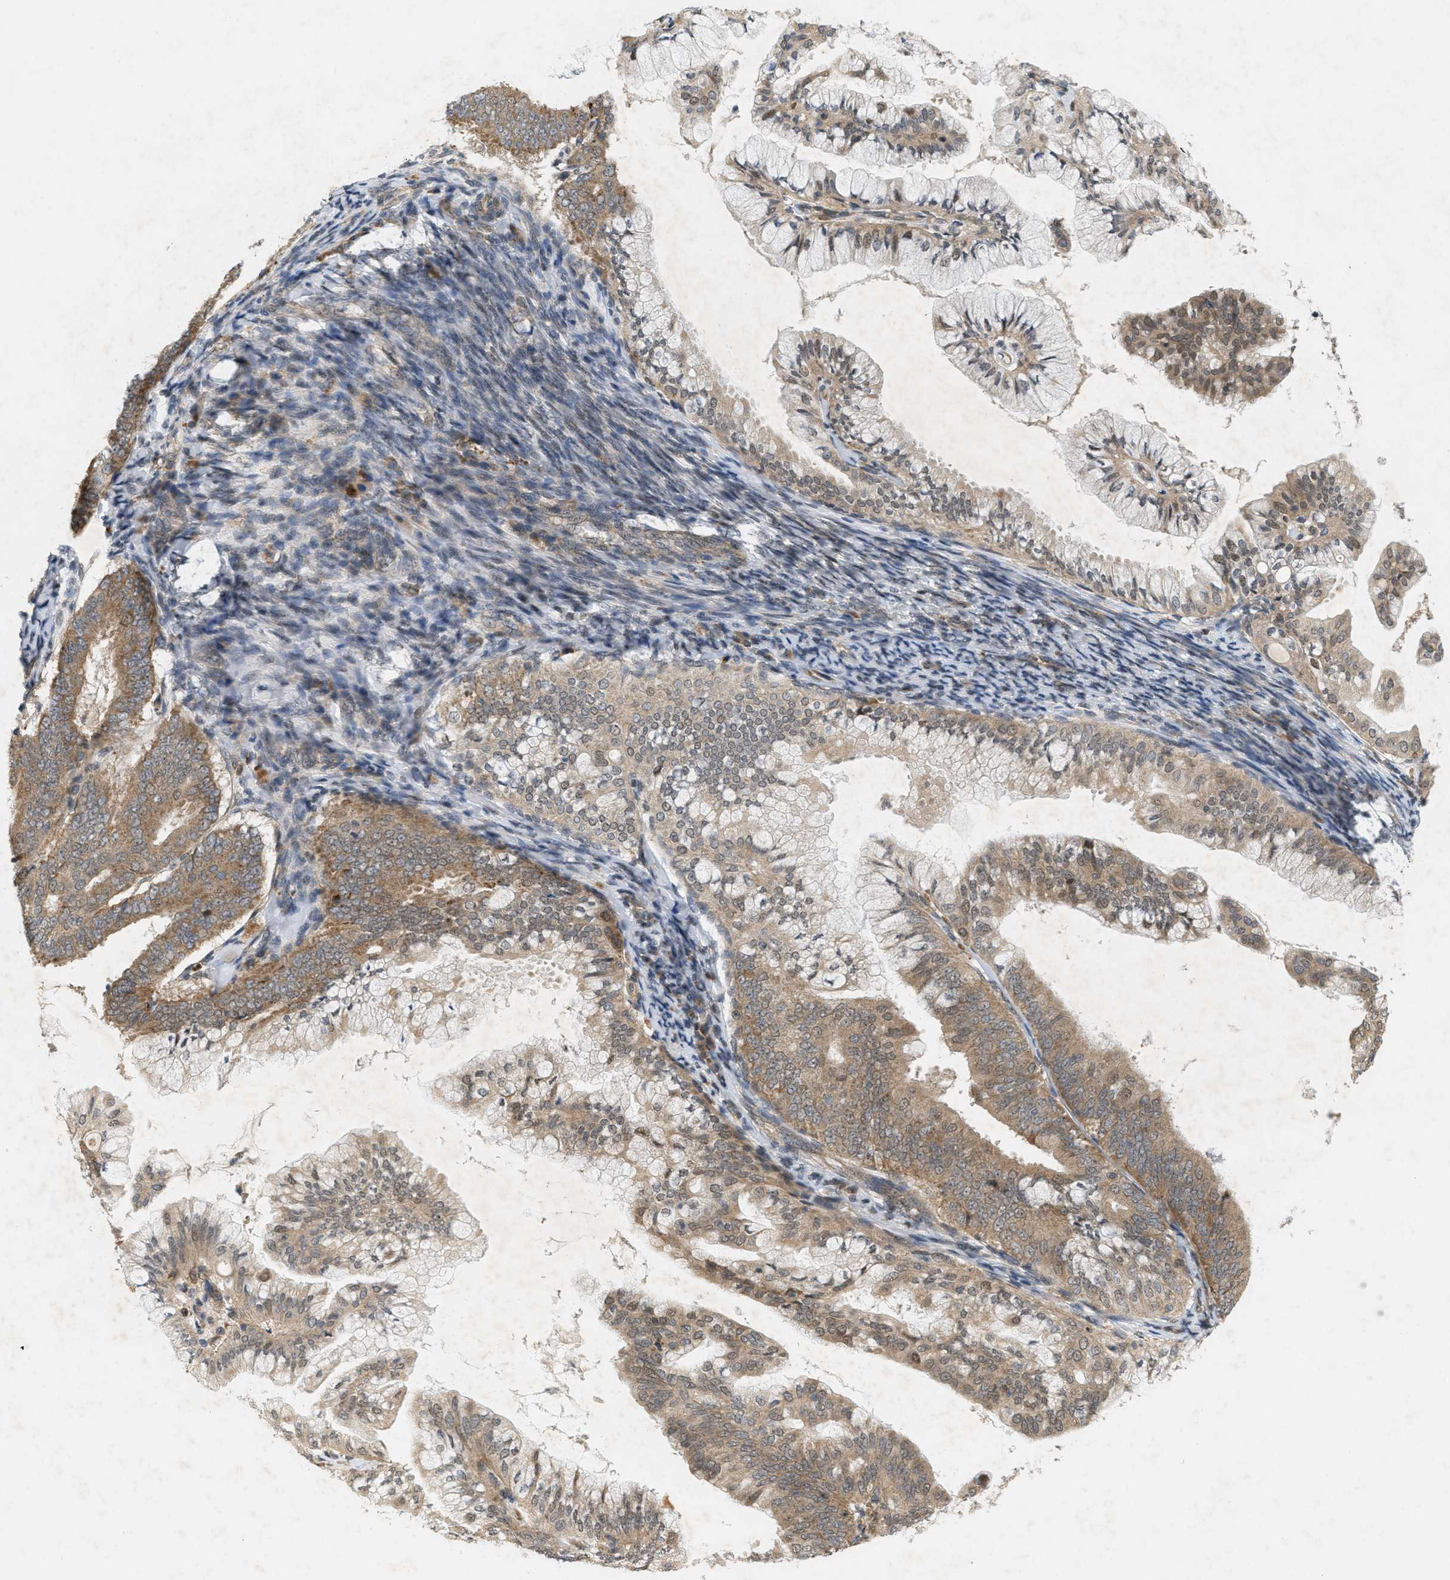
{"staining": {"intensity": "moderate", "quantity": ">75%", "location": "cytoplasmic/membranous"}, "tissue": "endometrial cancer", "cell_type": "Tumor cells", "image_type": "cancer", "snomed": [{"axis": "morphology", "description": "Adenocarcinoma, NOS"}, {"axis": "topography", "description": "Endometrium"}], "caption": "Adenocarcinoma (endometrial) was stained to show a protein in brown. There is medium levels of moderate cytoplasmic/membranous expression in approximately >75% of tumor cells.", "gene": "PRKD1", "patient": {"sex": "female", "age": 63}}